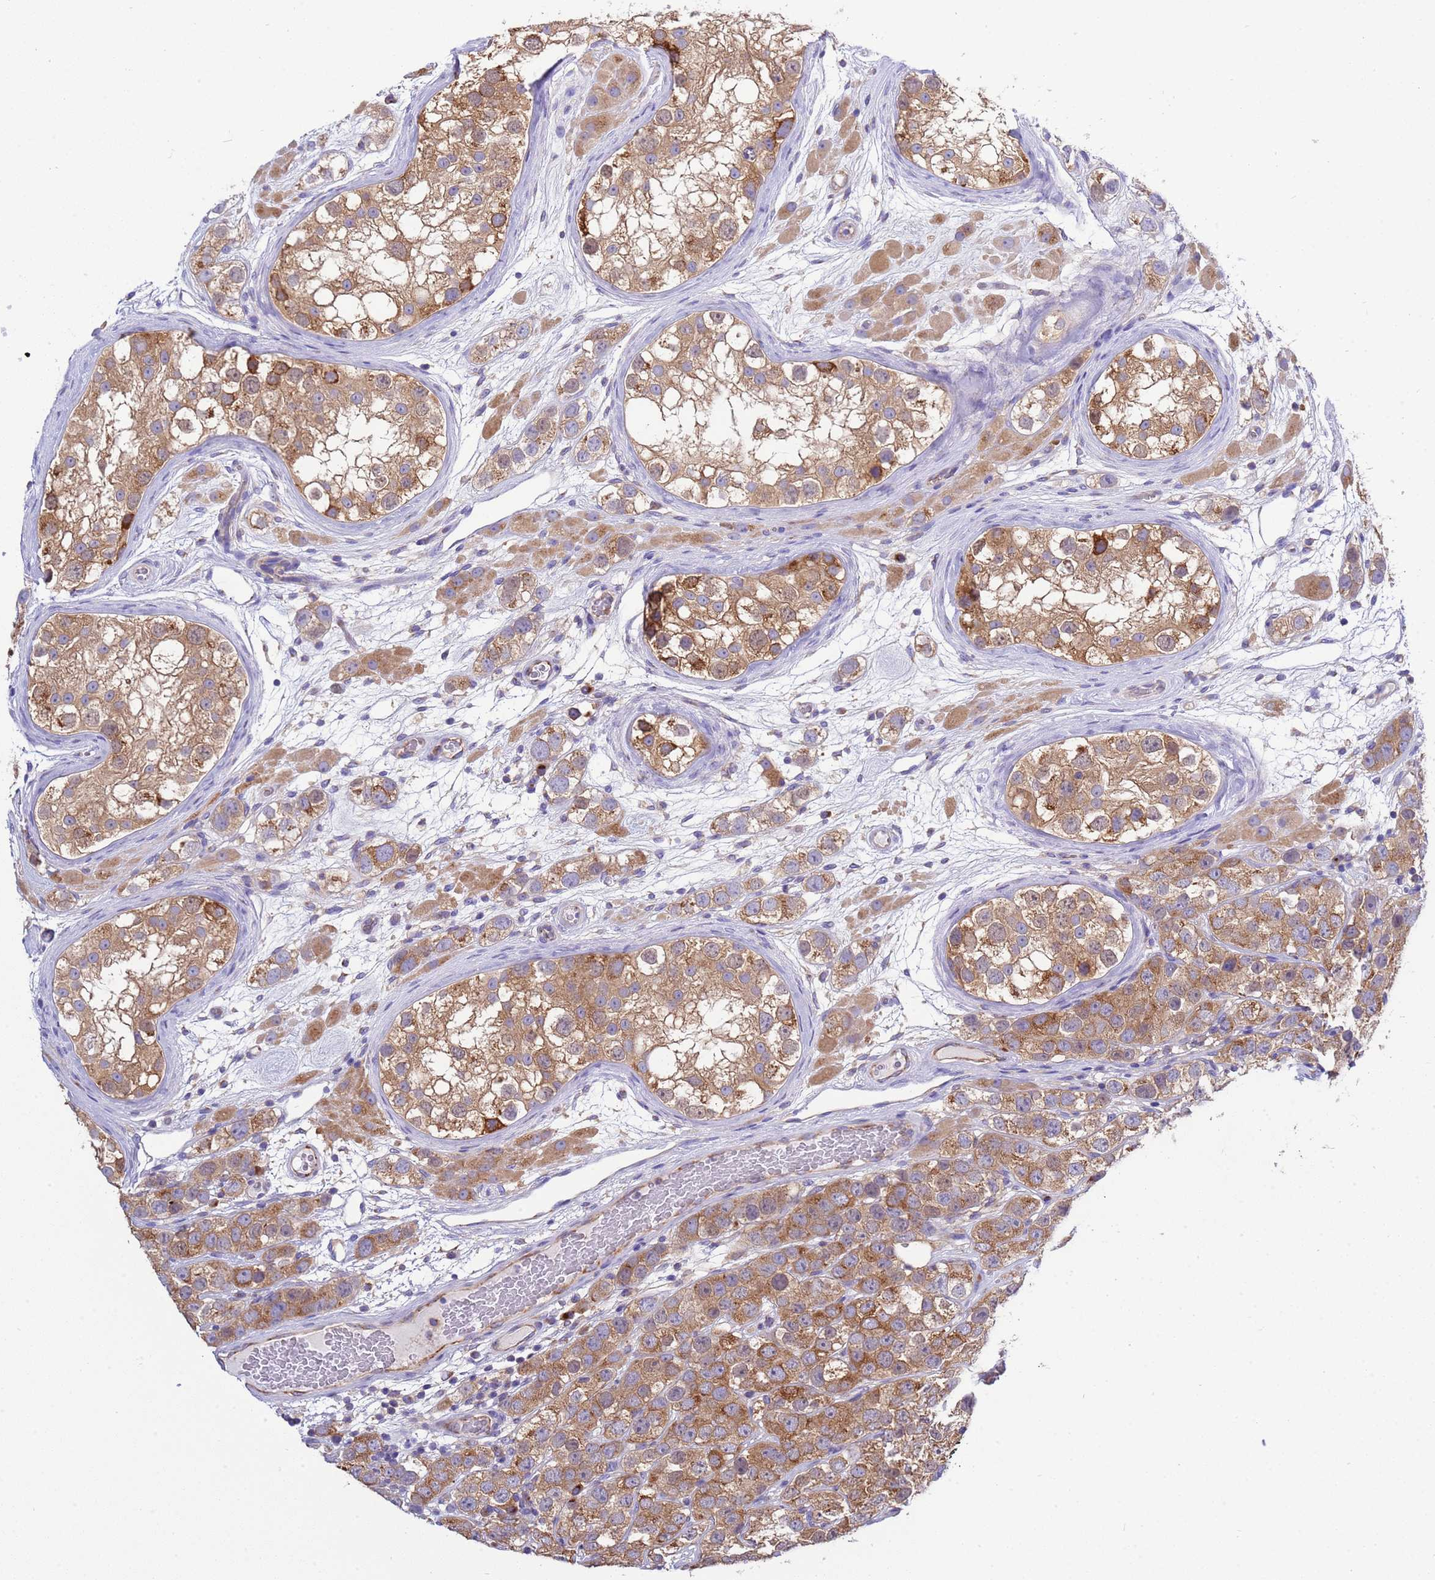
{"staining": {"intensity": "moderate", "quantity": ">75%", "location": "cytoplasmic/membranous"}, "tissue": "testis cancer", "cell_type": "Tumor cells", "image_type": "cancer", "snomed": [{"axis": "morphology", "description": "Seminoma, NOS"}, {"axis": "topography", "description": "Testis"}], "caption": "Protein analysis of testis cancer tissue displays moderate cytoplasmic/membranous staining in approximately >75% of tumor cells. The protein of interest is stained brown, and the nuclei are stained in blue (DAB IHC with brightfield microscopy, high magnification).", "gene": "ANAPC1", "patient": {"sex": "male", "age": 28}}